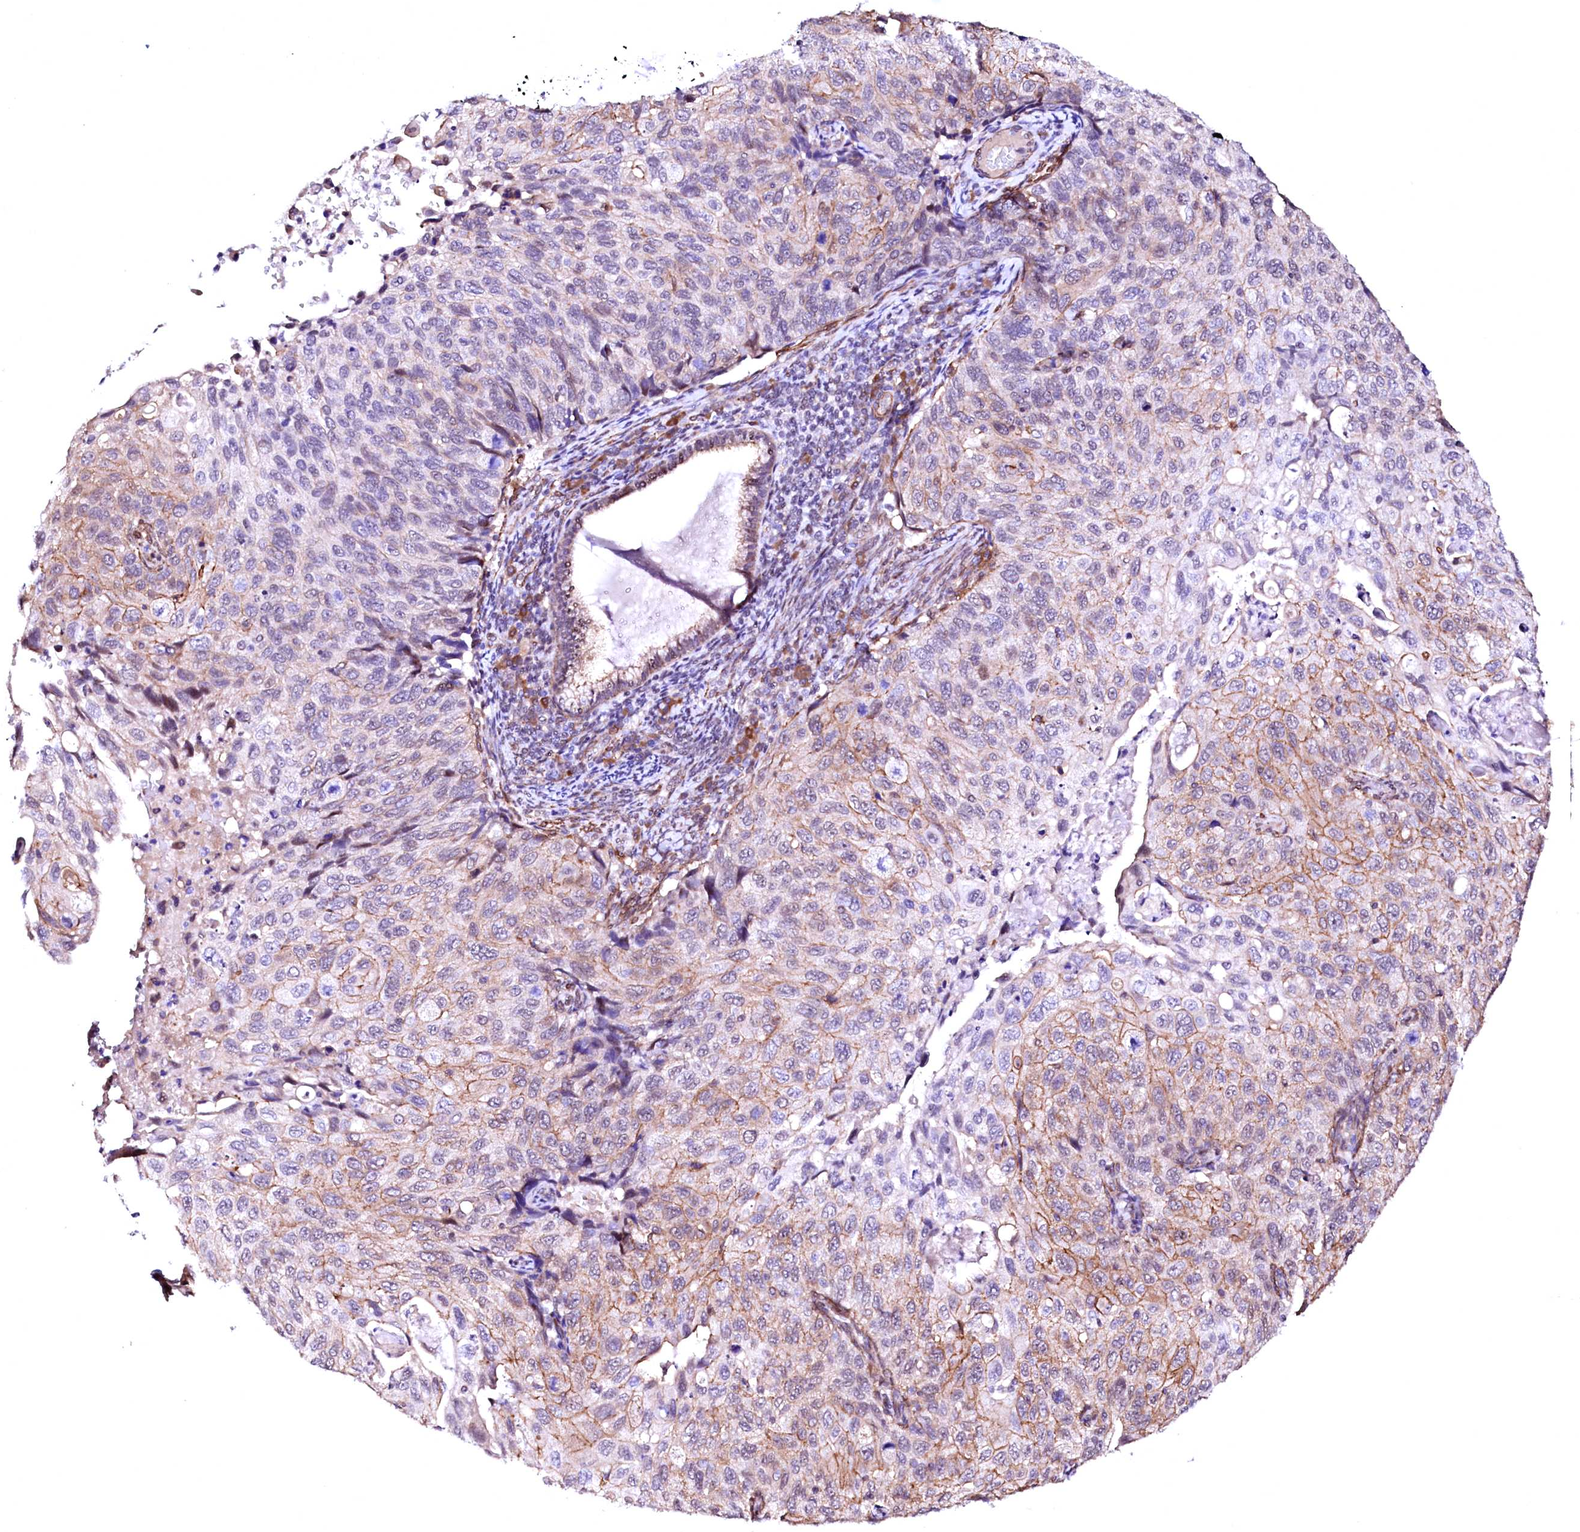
{"staining": {"intensity": "moderate", "quantity": "25%-75%", "location": "cytoplasmic/membranous"}, "tissue": "cervical cancer", "cell_type": "Tumor cells", "image_type": "cancer", "snomed": [{"axis": "morphology", "description": "Squamous cell carcinoma, NOS"}, {"axis": "topography", "description": "Cervix"}], "caption": "Brown immunohistochemical staining in human squamous cell carcinoma (cervical) shows moderate cytoplasmic/membranous staining in approximately 25%-75% of tumor cells.", "gene": "GPR176", "patient": {"sex": "female", "age": 70}}